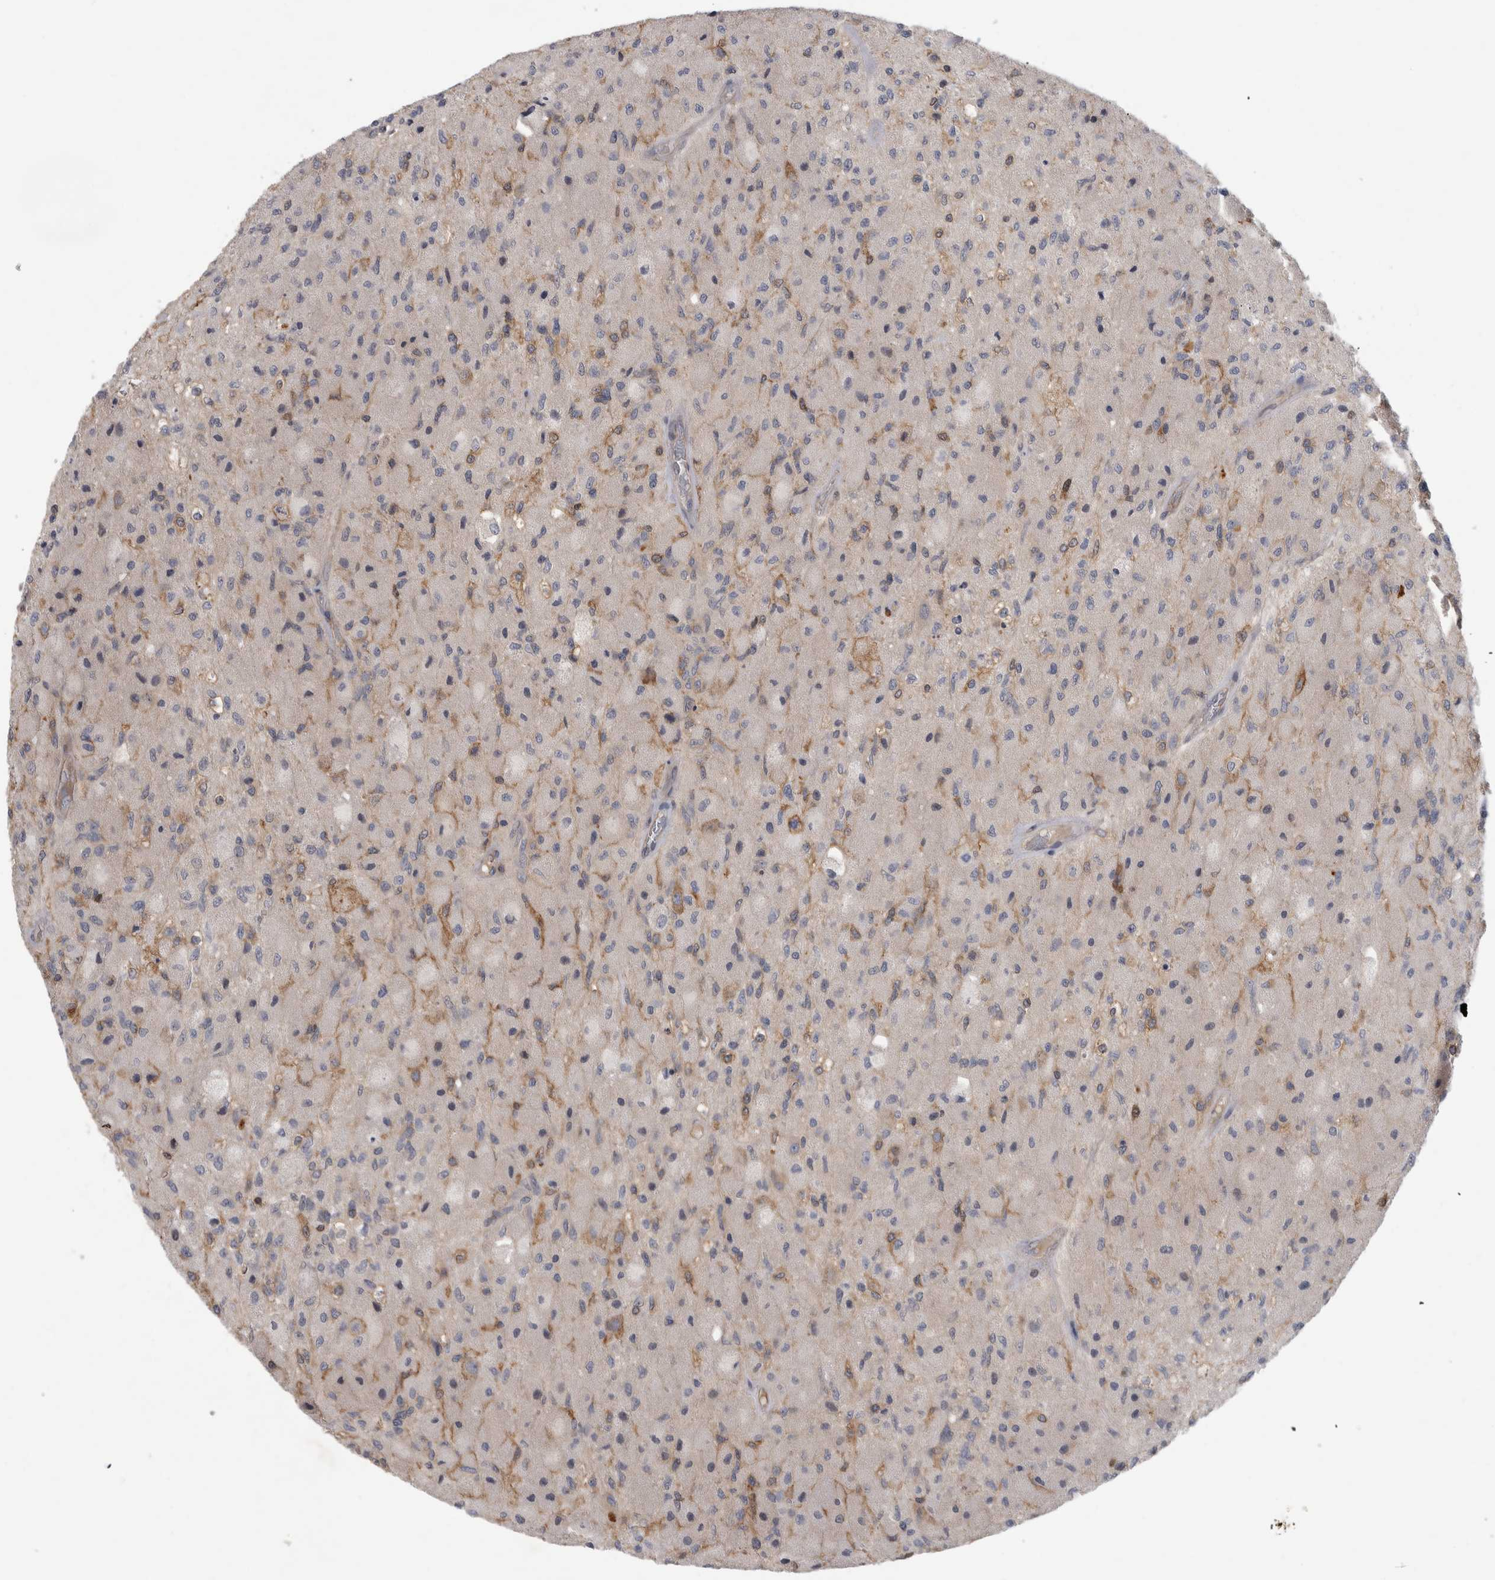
{"staining": {"intensity": "negative", "quantity": "none", "location": "none"}, "tissue": "glioma", "cell_type": "Tumor cells", "image_type": "cancer", "snomed": [{"axis": "morphology", "description": "Normal tissue, NOS"}, {"axis": "morphology", "description": "Glioma, malignant, High grade"}, {"axis": "topography", "description": "Cerebral cortex"}], "caption": "Human glioma stained for a protein using IHC exhibits no staining in tumor cells.", "gene": "ANKFY1", "patient": {"sex": "male", "age": 77}}